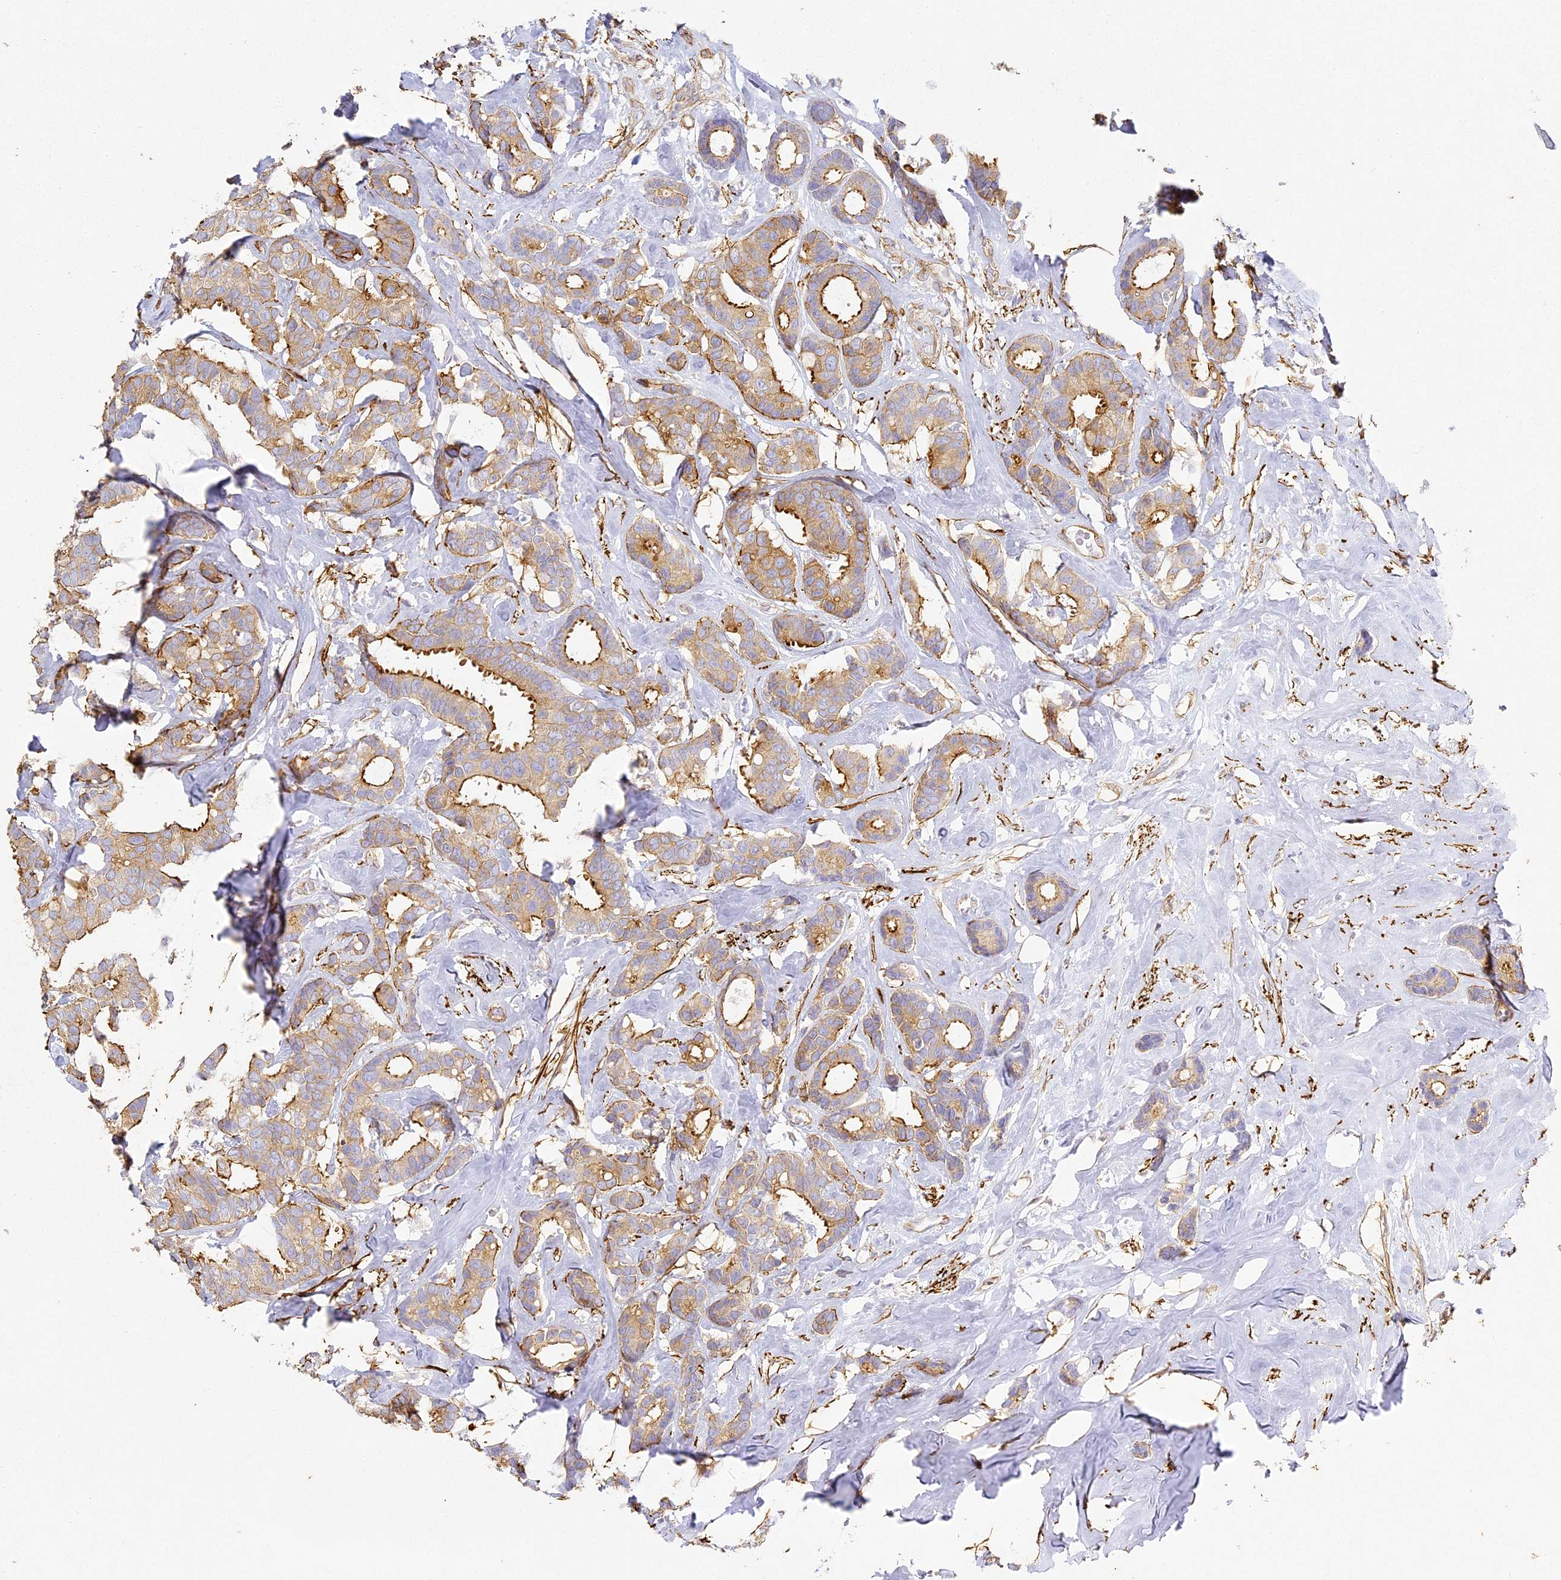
{"staining": {"intensity": "moderate", "quantity": "25%-75%", "location": "cytoplasmic/membranous"}, "tissue": "breast cancer", "cell_type": "Tumor cells", "image_type": "cancer", "snomed": [{"axis": "morphology", "description": "Duct carcinoma"}, {"axis": "topography", "description": "Breast"}], "caption": "Tumor cells exhibit medium levels of moderate cytoplasmic/membranous positivity in about 25%-75% of cells in breast invasive ductal carcinoma.", "gene": "MED28", "patient": {"sex": "female", "age": 87}}